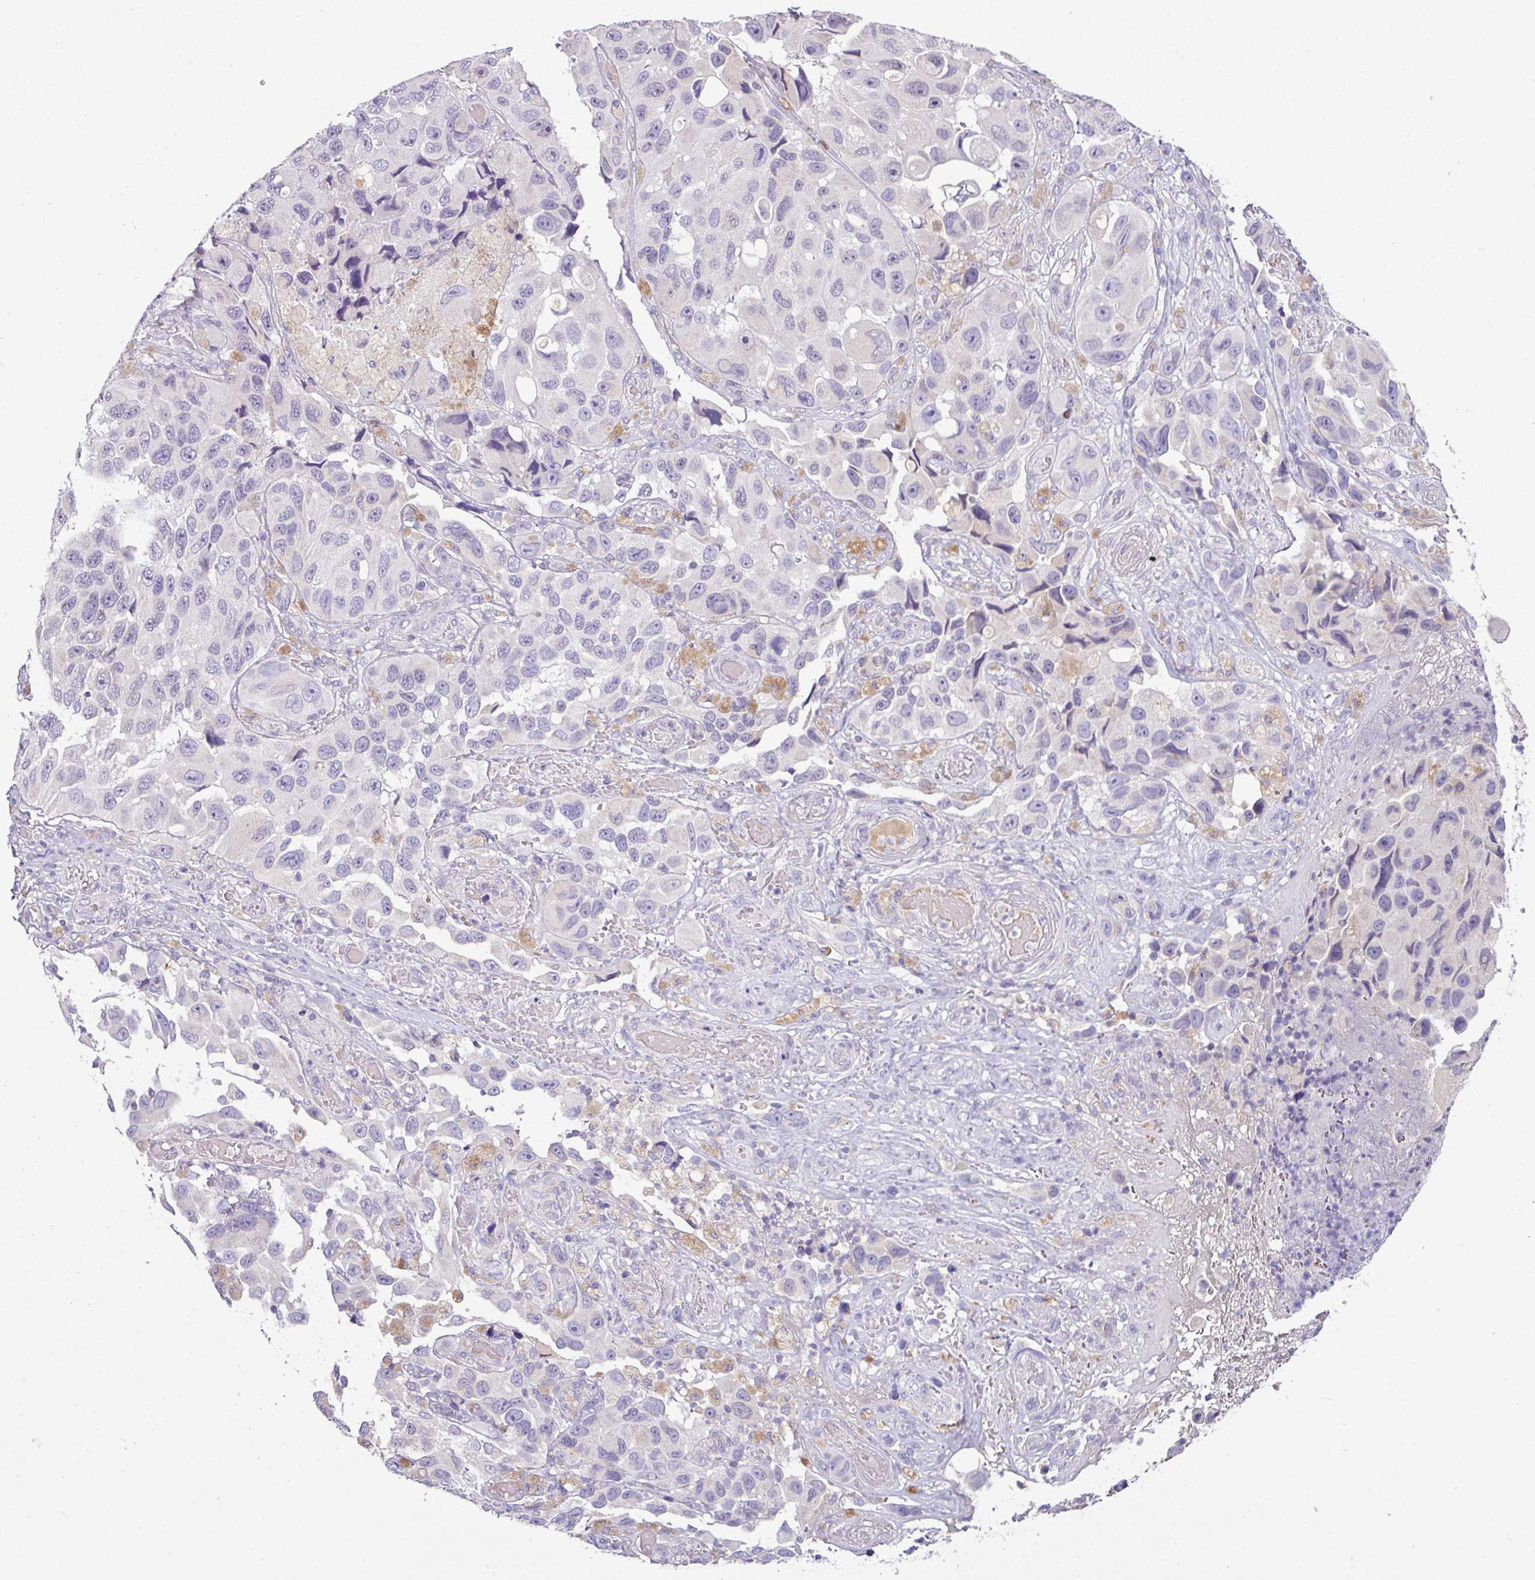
{"staining": {"intensity": "negative", "quantity": "none", "location": "none"}, "tissue": "melanoma", "cell_type": "Tumor cells", "image_type": "cancer", "snomed": [{"axis": "morphology", "description": "Malignant melanoma, NOS"}, {"axis": "topography", "description": "Skin"}], "caption": "Immunohistochemical staining of human melanoma displays no significant expression in tumor cells. (Stains: DAB immunohistochemistry (IHC) with hematoxylin counter stain, Microscopy: brightfield microscopy at high magnification).", "gene": "SLAMF6", "patient": {"sex": "female", "age": 73}}